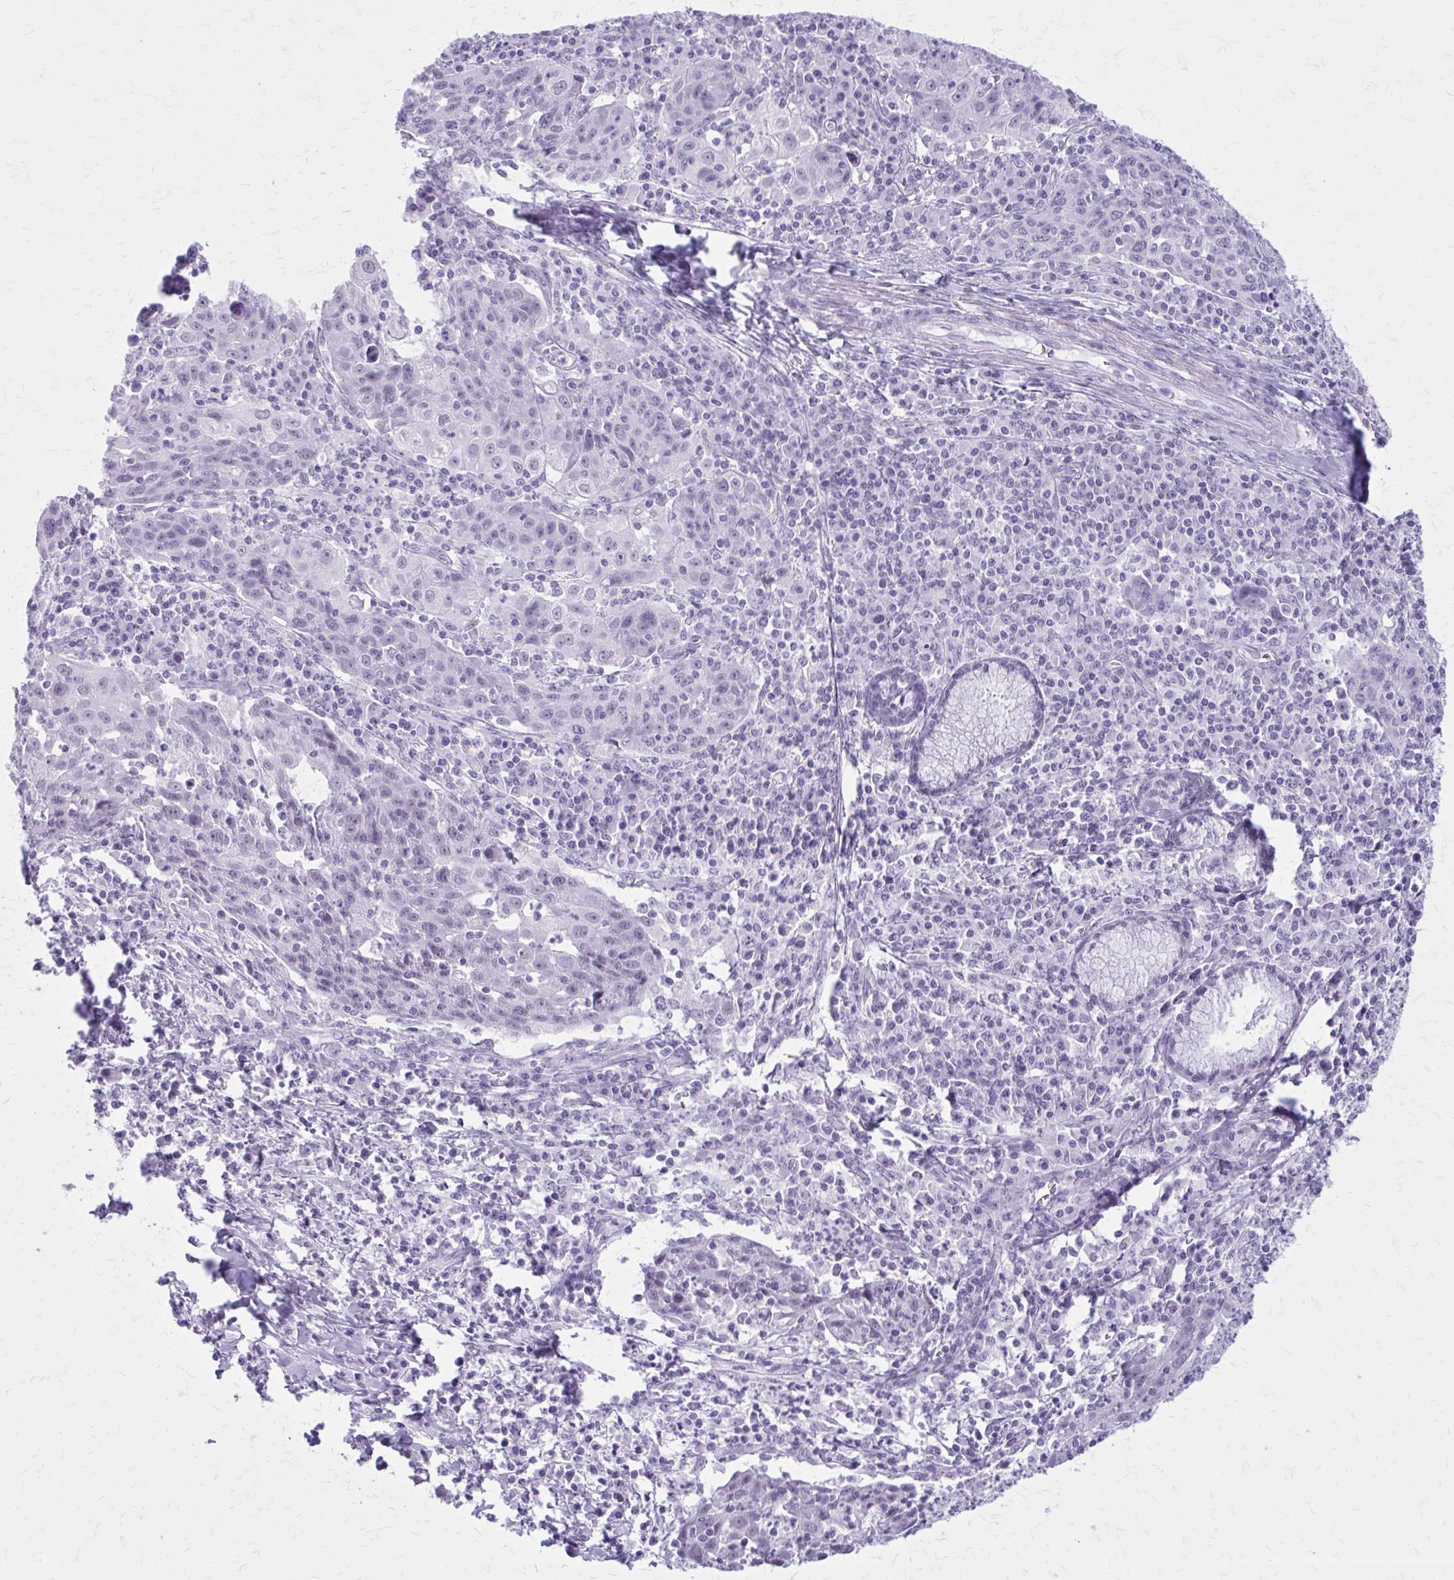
{"staining": {"intensity": "negative", "quantity": "none", "location": "none"}, "tissue": "lung cancer", "cell_type": "Tumor cells", "image_type": "cancer", "snomed": [{"axis": "morphology", "description": "Squamous cell carcinoma, NOS"}, {"axis": "morphology", "description": "Squamous cell carcinoma, metastatic, NOS"}, {"axis": "topography", "description": "Bronchus"}, {"axis": "topography", "description": "Lung"}], "caption": "Lung metastatic squamous cell carcinoma was stained to show a protein in brown. There is no significant staining in tumor cells.", "gene": "GAD1", "patient": {"sex": "male", "age": 62}}